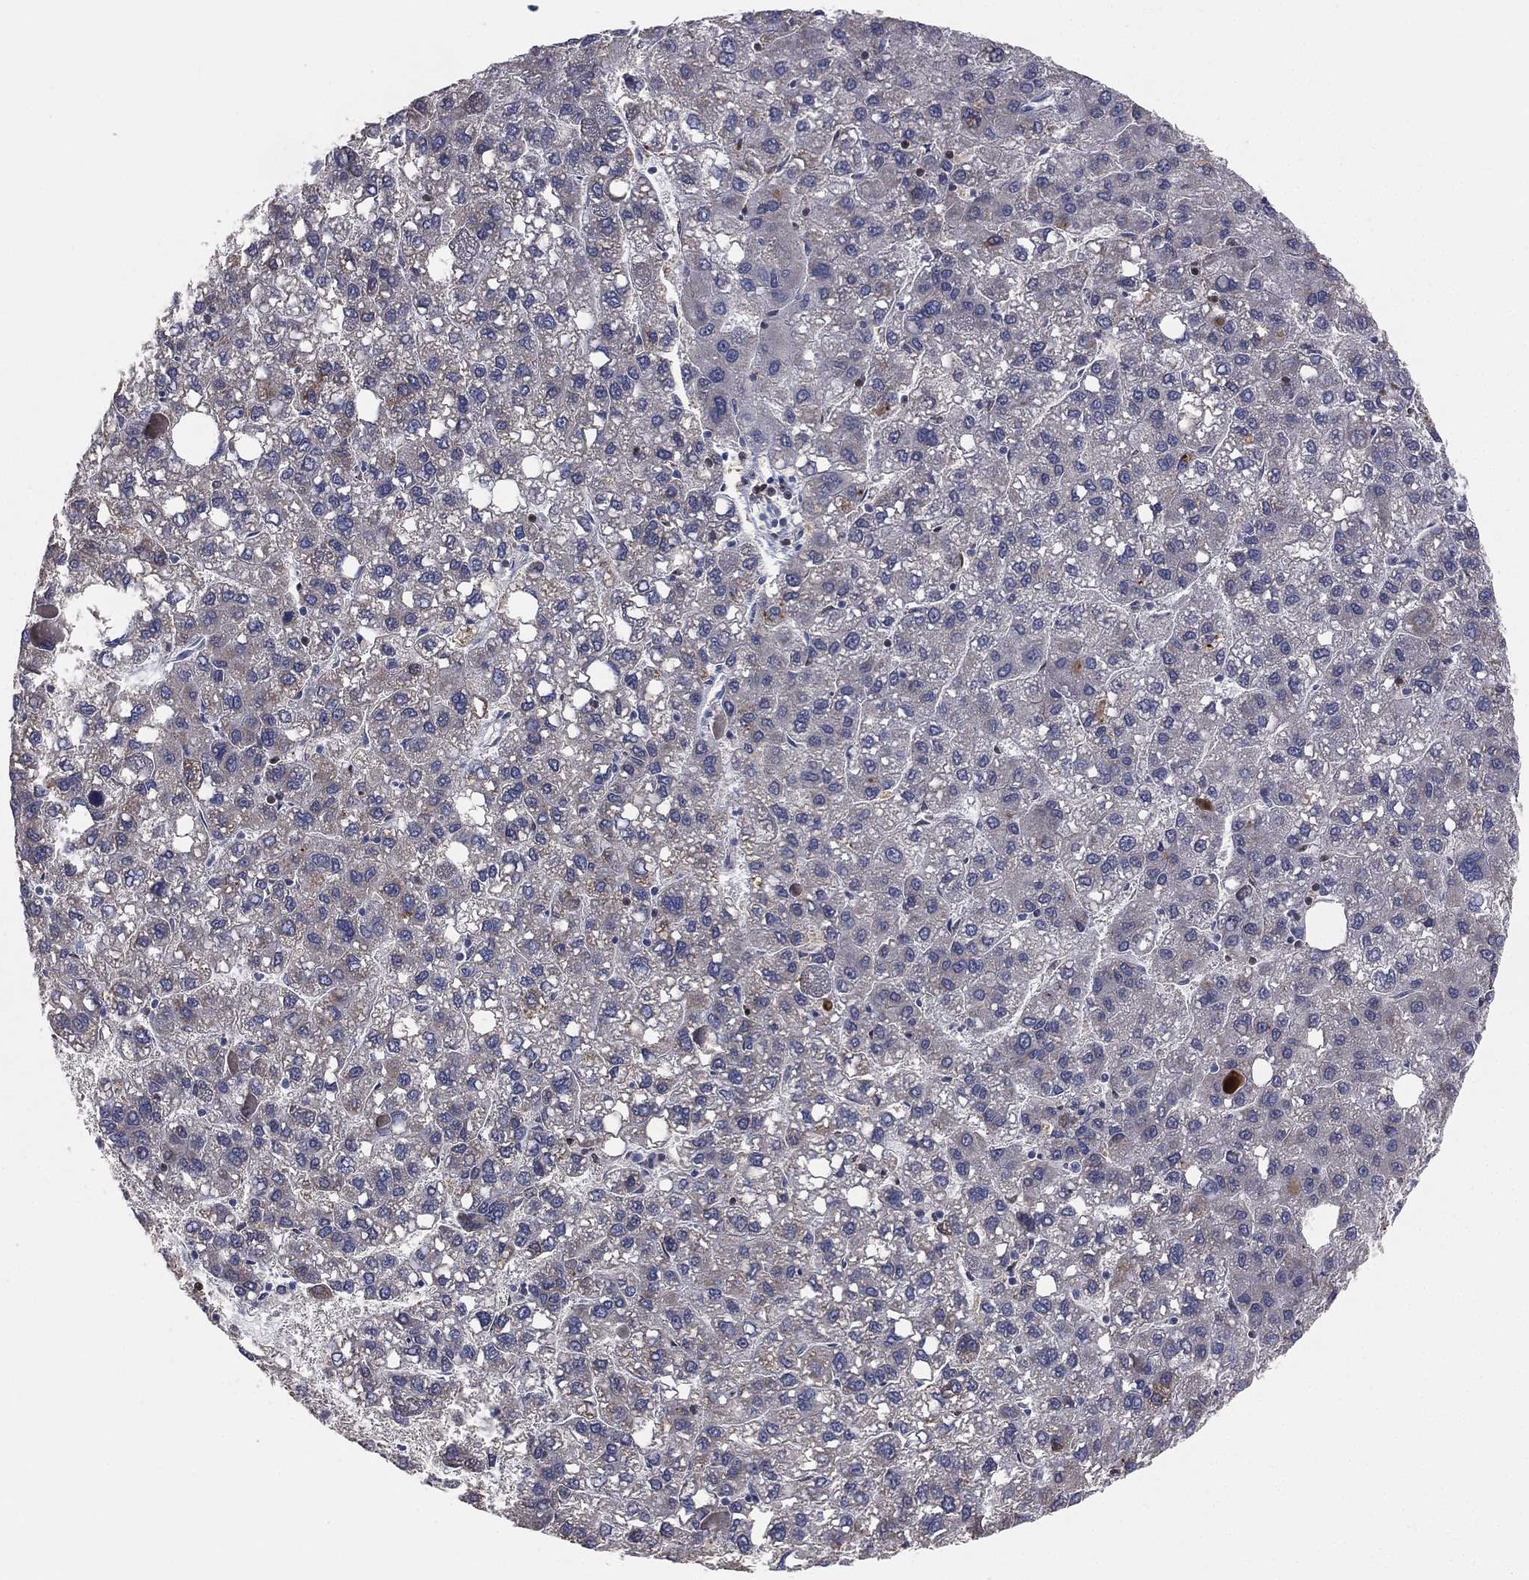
{"staining": {"intensity": "negative", "quantity": "none", "location": "none"}, "tissue": "liver cancer", "cell_type": "Tumor cells", "image_type": "cancer", "snomed": [{"axis": "morphology", "description": "Carcinoma, Hepatocellular, NOS"}, {"axis": "topography", "description": "Liver"}], "caption": "Immunohistochemical staining of human liver cancer exhibits no significant expression in tumor cells.", "gene": "DMKN", "patient": {"sex": "female", "age": 82}}